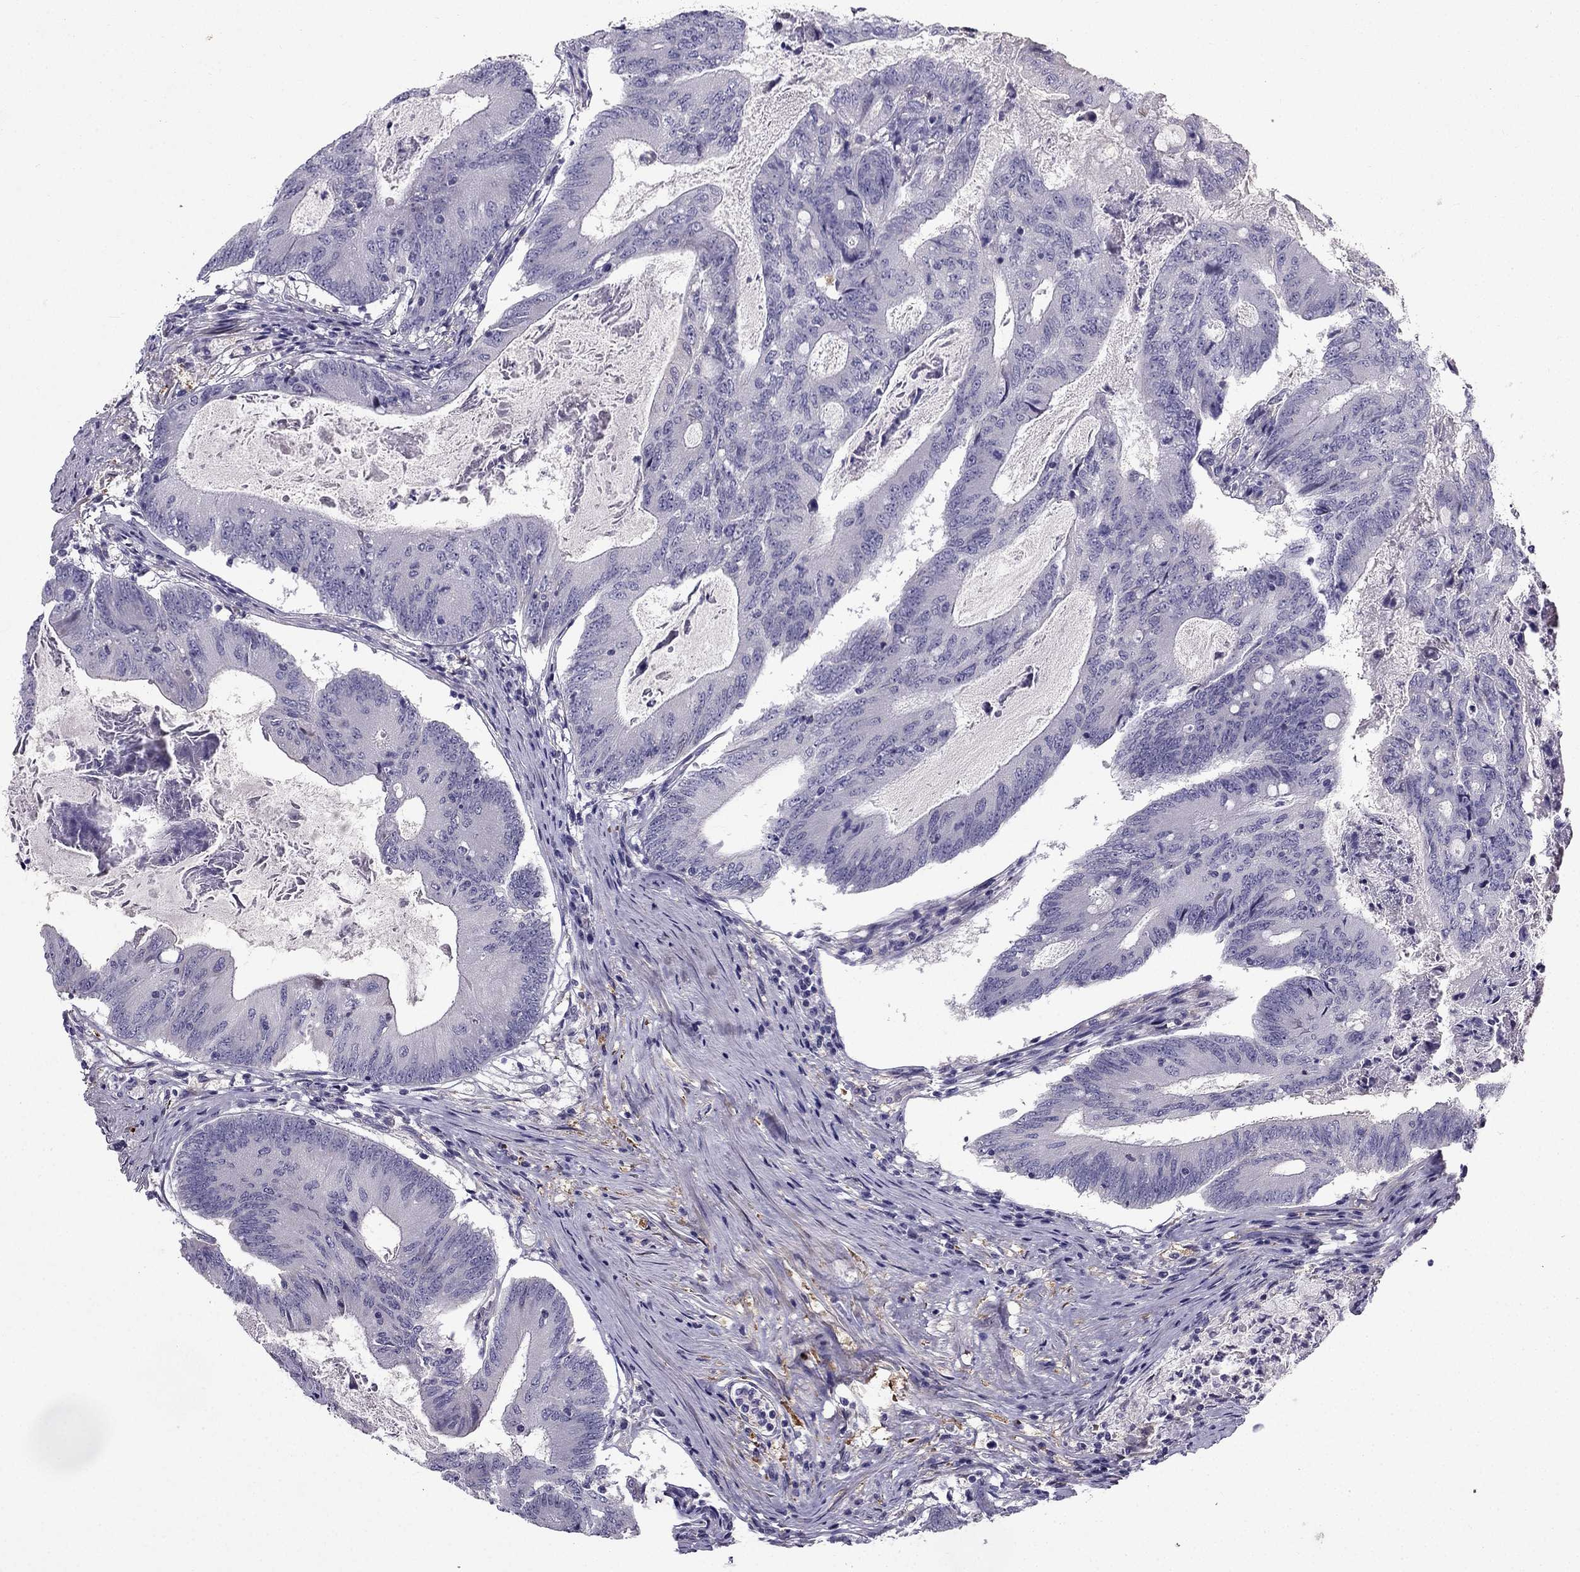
{"staining": {"intensity": "negative", "quantity": "none", "location": "none"}, "tissue": "colorectal cancer", "cell_type": "Tumor cells", "image_type": "cancer", "snomed": [{"axis": "morphology", "description": "Adenocarcinoma, NOS"}, {"axis": "topography", "description": "Colon"}], "caption": "Immunohistochemistry histopathology image of adenocarcinoma (colorectal) stained for a protein (brown), which demonstrates no staining in tumor cells. (DAB immunohistochemistry (IHC), high magnification).", "gene": "SYT5", "patient": {"sex": "female", "age": 70}}